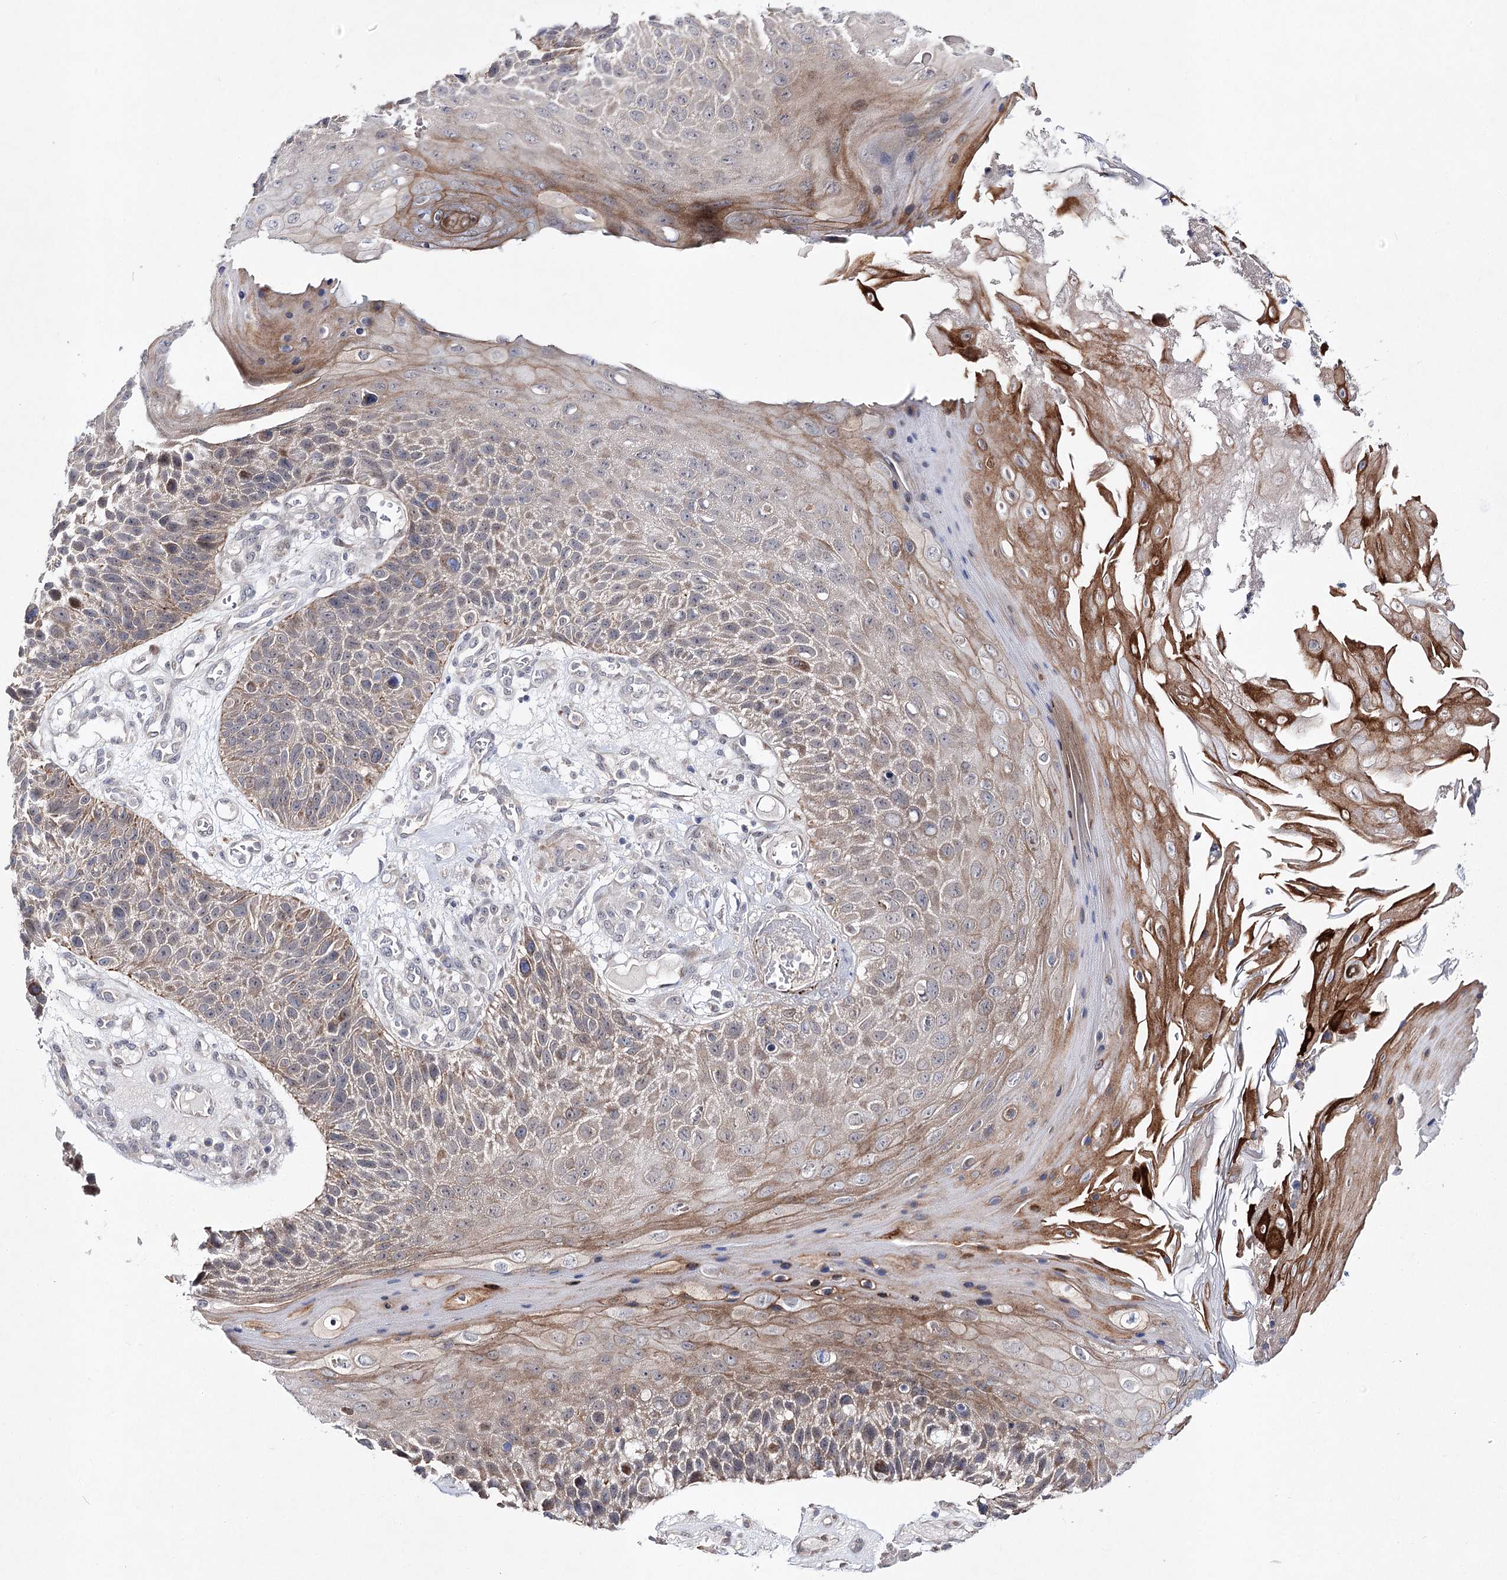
{"staining": {"intensity": "moderate", "quantity": "<25%", "location": "cytoplasmic/membranous"}, "tissue": "skin cancer", "cell_type": "Tumor cells", "image_type": "cancer", "snomed": [{"axis": "morphology", "description": "Squamous cell carcinoma, NOS"}, {"axis": "topography", "description": "Skin"}], "caption": "About <25% of tumor cells in skin cancer (squamous cell carcinoma) demonstrate moderate cytoplasmic/membranous protein positivity as visualized by brown immunohistochemical staining.", "gene": "ARHGAP32", "patient": {"sex": "female", "age": 88}}